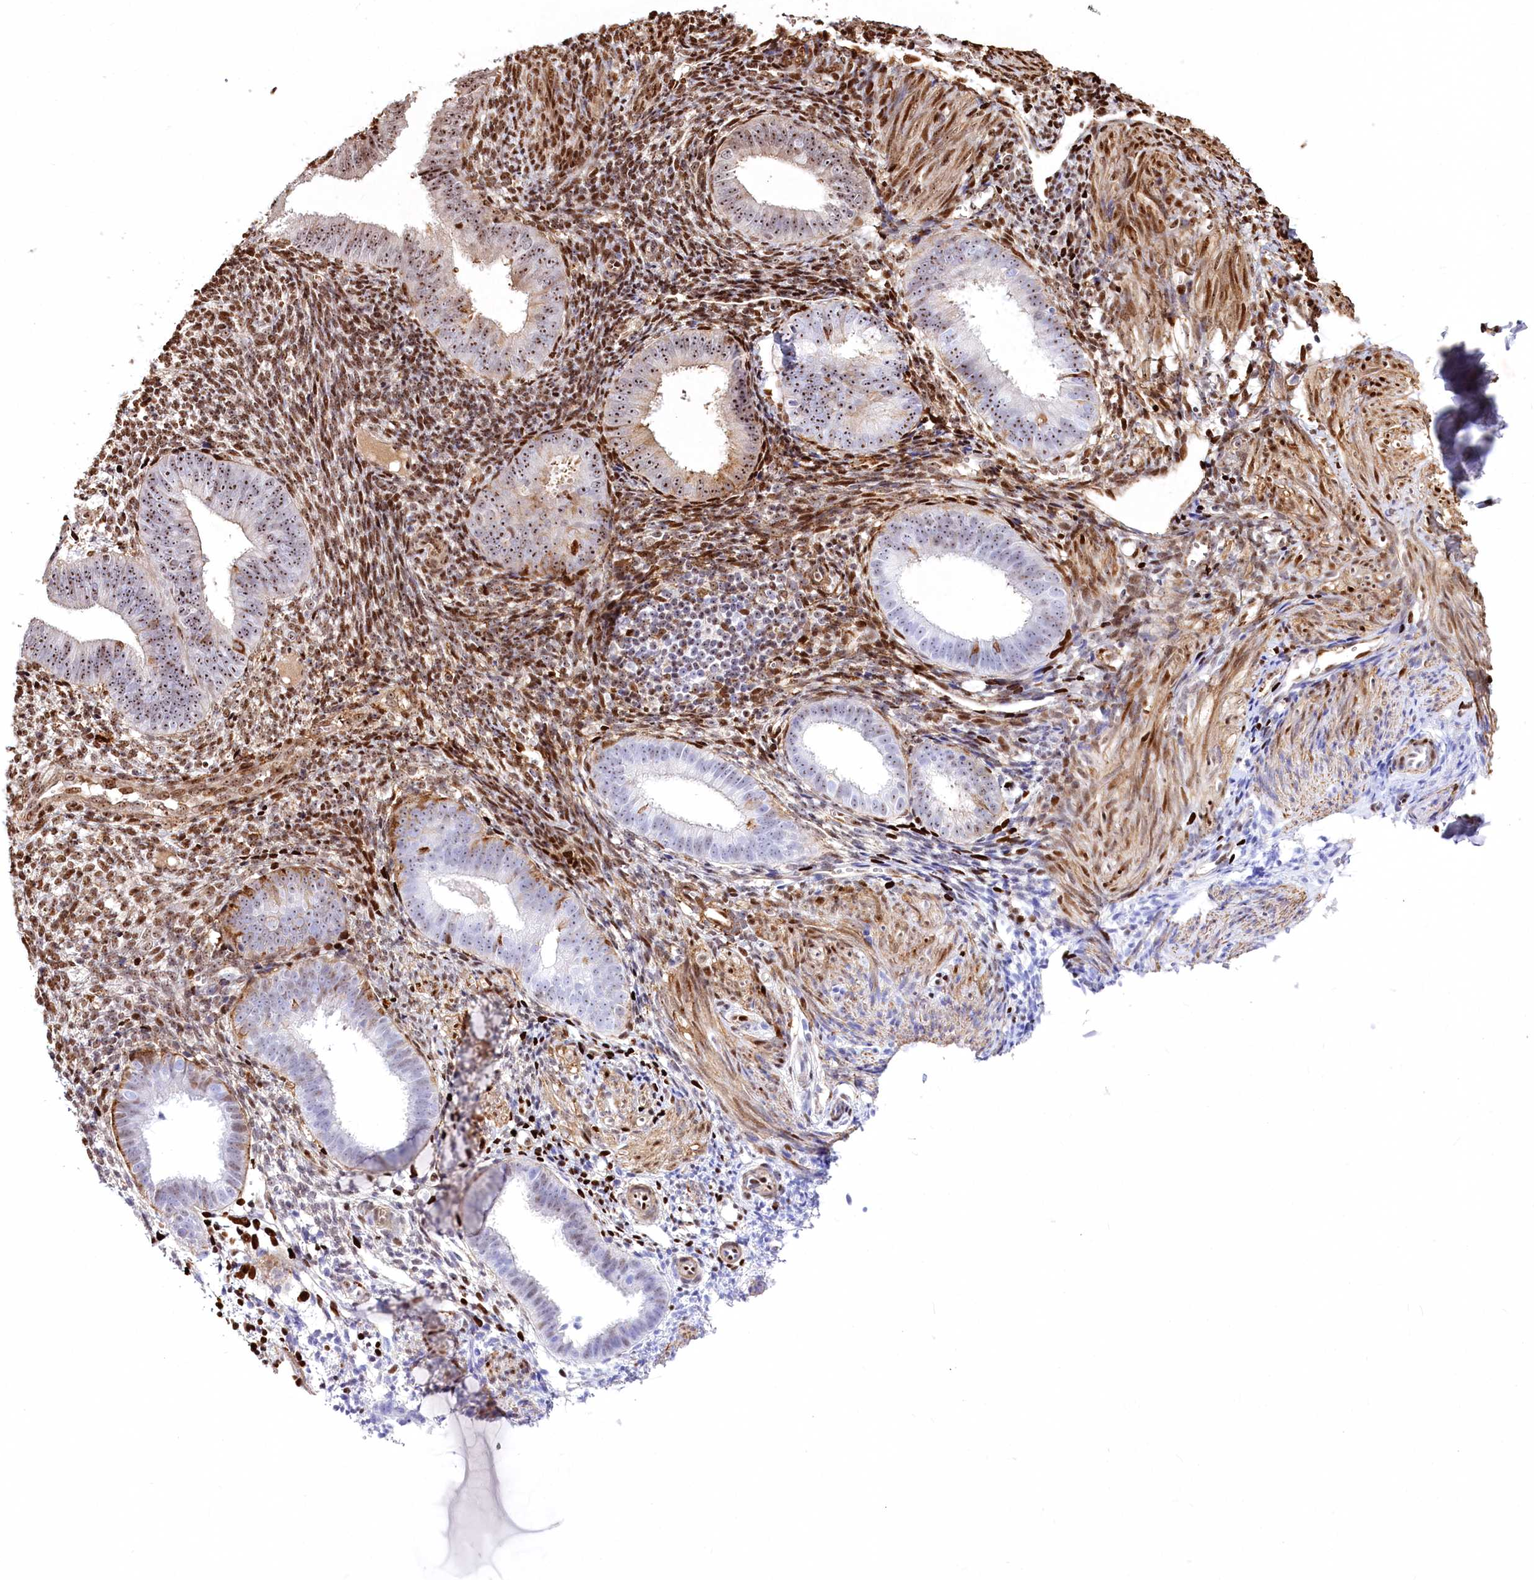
{"staining": {"intensity": "moderate", "quantity": ">75%", "location": "nuclear"}, "tissue": "endometrium", "cell_type": "Cells in endometrial stroma", "image_type": "normal", "snomed": [{"axis": "morphology", "description": "Normal tissue, NOS"}, {"axis": "topography", "description": "Uterus"}, {"axis": "topography", "description": "Endometrium"}], "caption": "A micrograph of human endometrium stained for a protein displays moderate nuclear brown staining in cells in endometrial stroma.", "gene": "PTMS", "patient": {"sex": "female", "age": 48}}